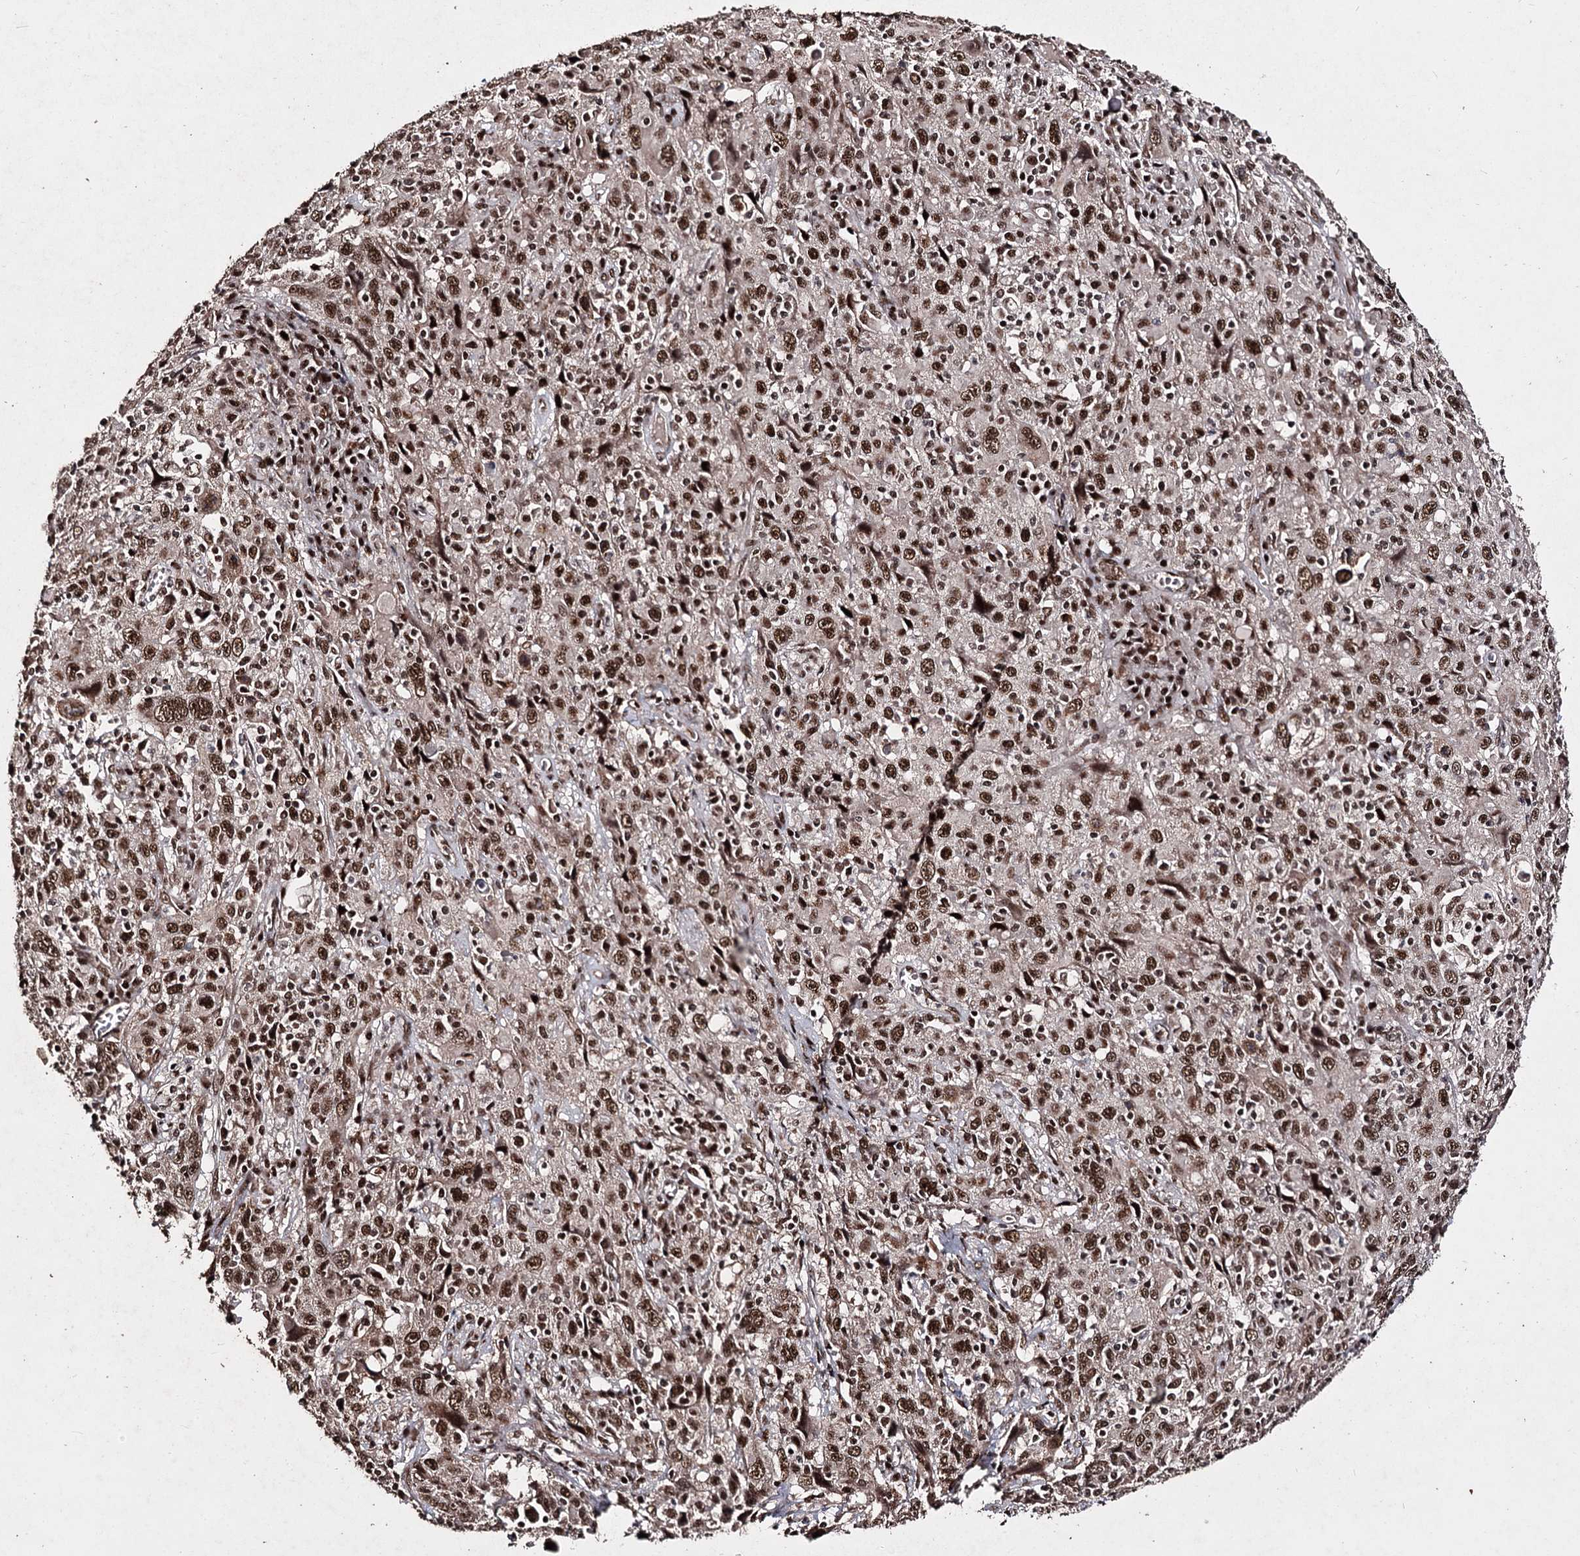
{"staining": {"intensity": "strong", "quantity": ">75%", "location": "nuclear"}, "tissue": "cervical cancer", "cell_type": "Tumor cells", "image_type": "cancer", "snomed": [{"axis": "morphology", "description": "Squamous cell carcinoma, NOS"}, {"axis": "topography", "description": "Cervix"}], "caption": "The immunohistochemical stain shows strong nuclear expression in tumor cells of cervical cancer tissue.", "gene": "U2SURP", "patient": {"sex": "female", "age": 46}}